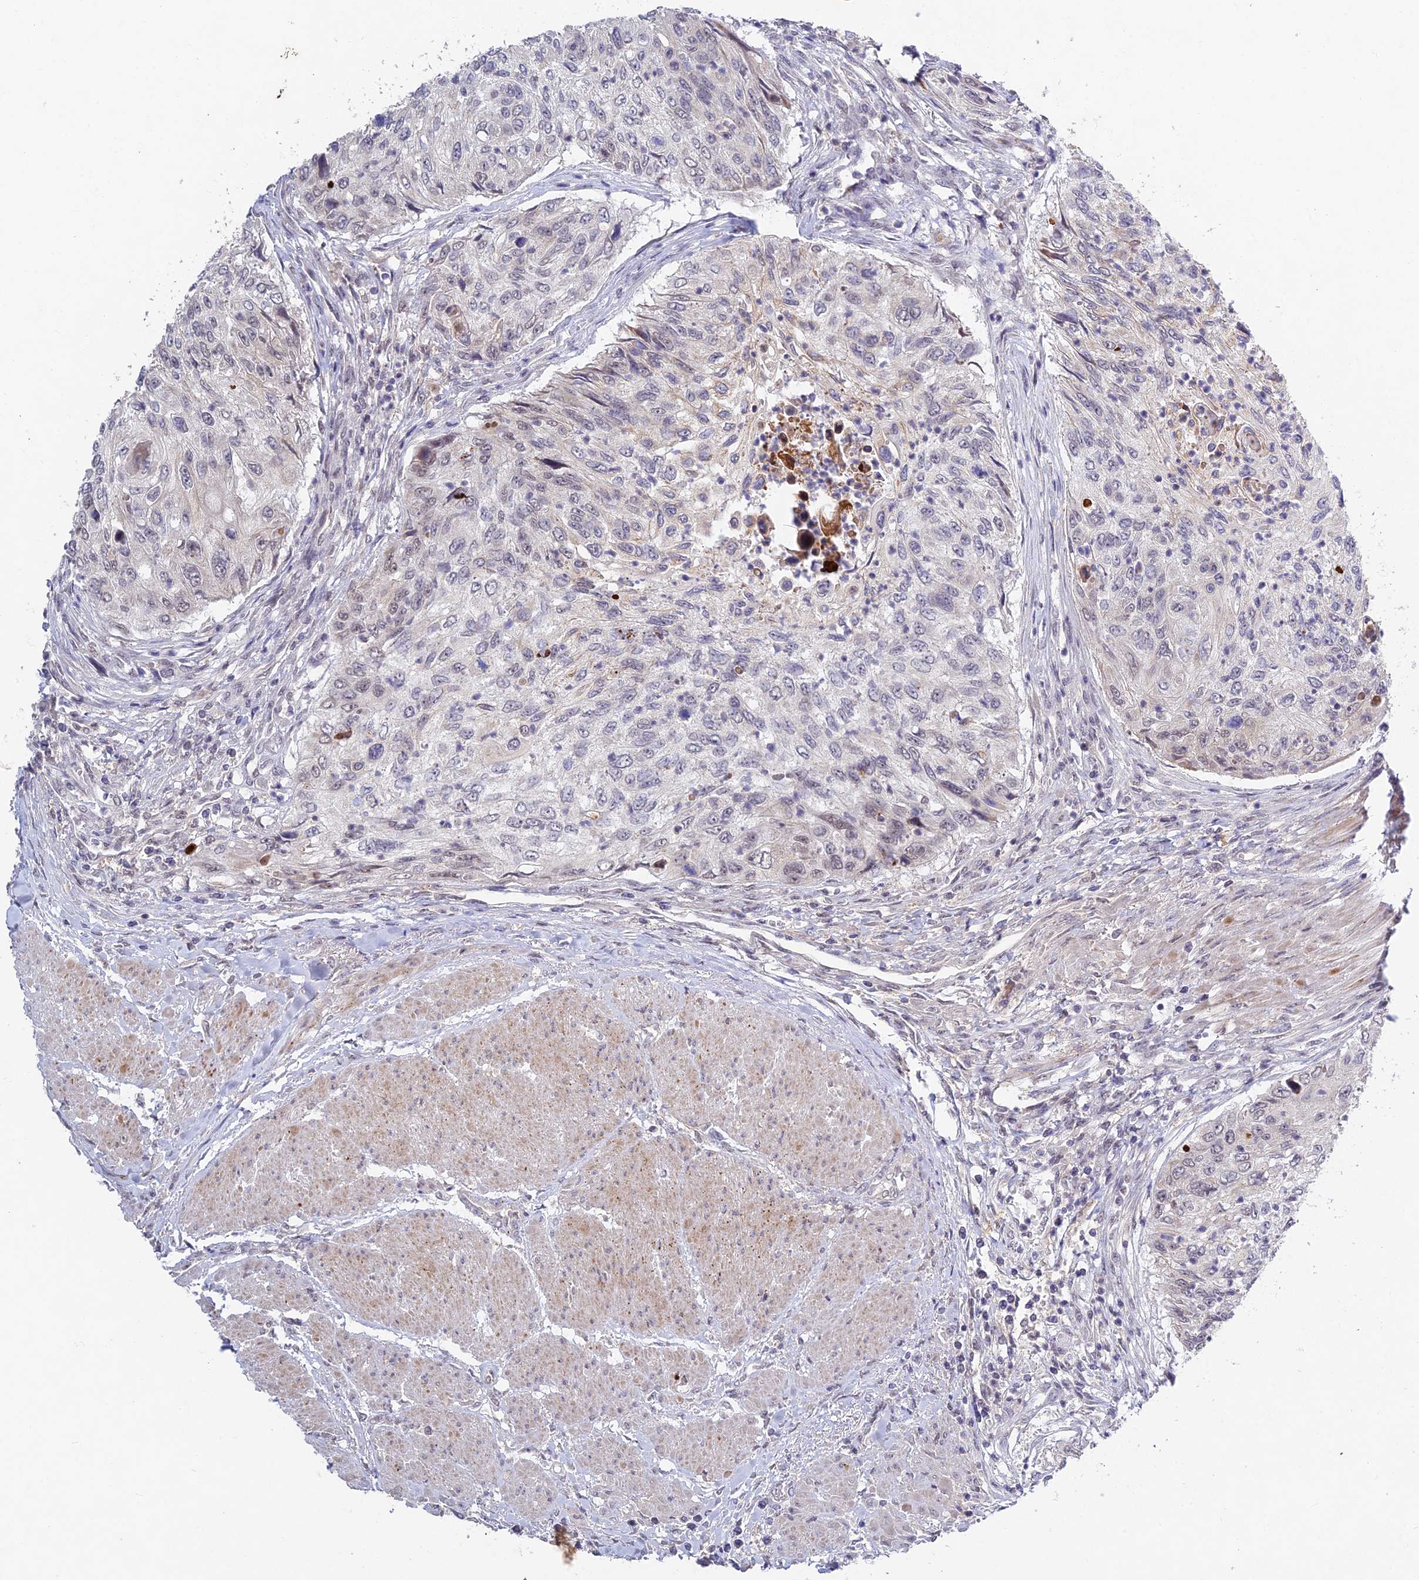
{"staining": {"intensity": "negative", "quantity": "none", "location": "none"}, "tissue": "urothelial cancer", "cell_type": "Tumor cells", "image_type": "cancer", "snomed": [{"axis": "morphology", "description": "Urothelial carcinoma, High grade"}, {"axis": "topography", "description": "Urinary bladder"}], "caption": "Immunohistochemistry (IHC) photomicrograph of neoplastic tissue: human urothelial cancer stained with DAB (3,3'-diaminobenzidine) exhibits no significant protein staining in tumor cells.", "gene": "RAVER1", "patient": {"sex": "female", "age": 60}}